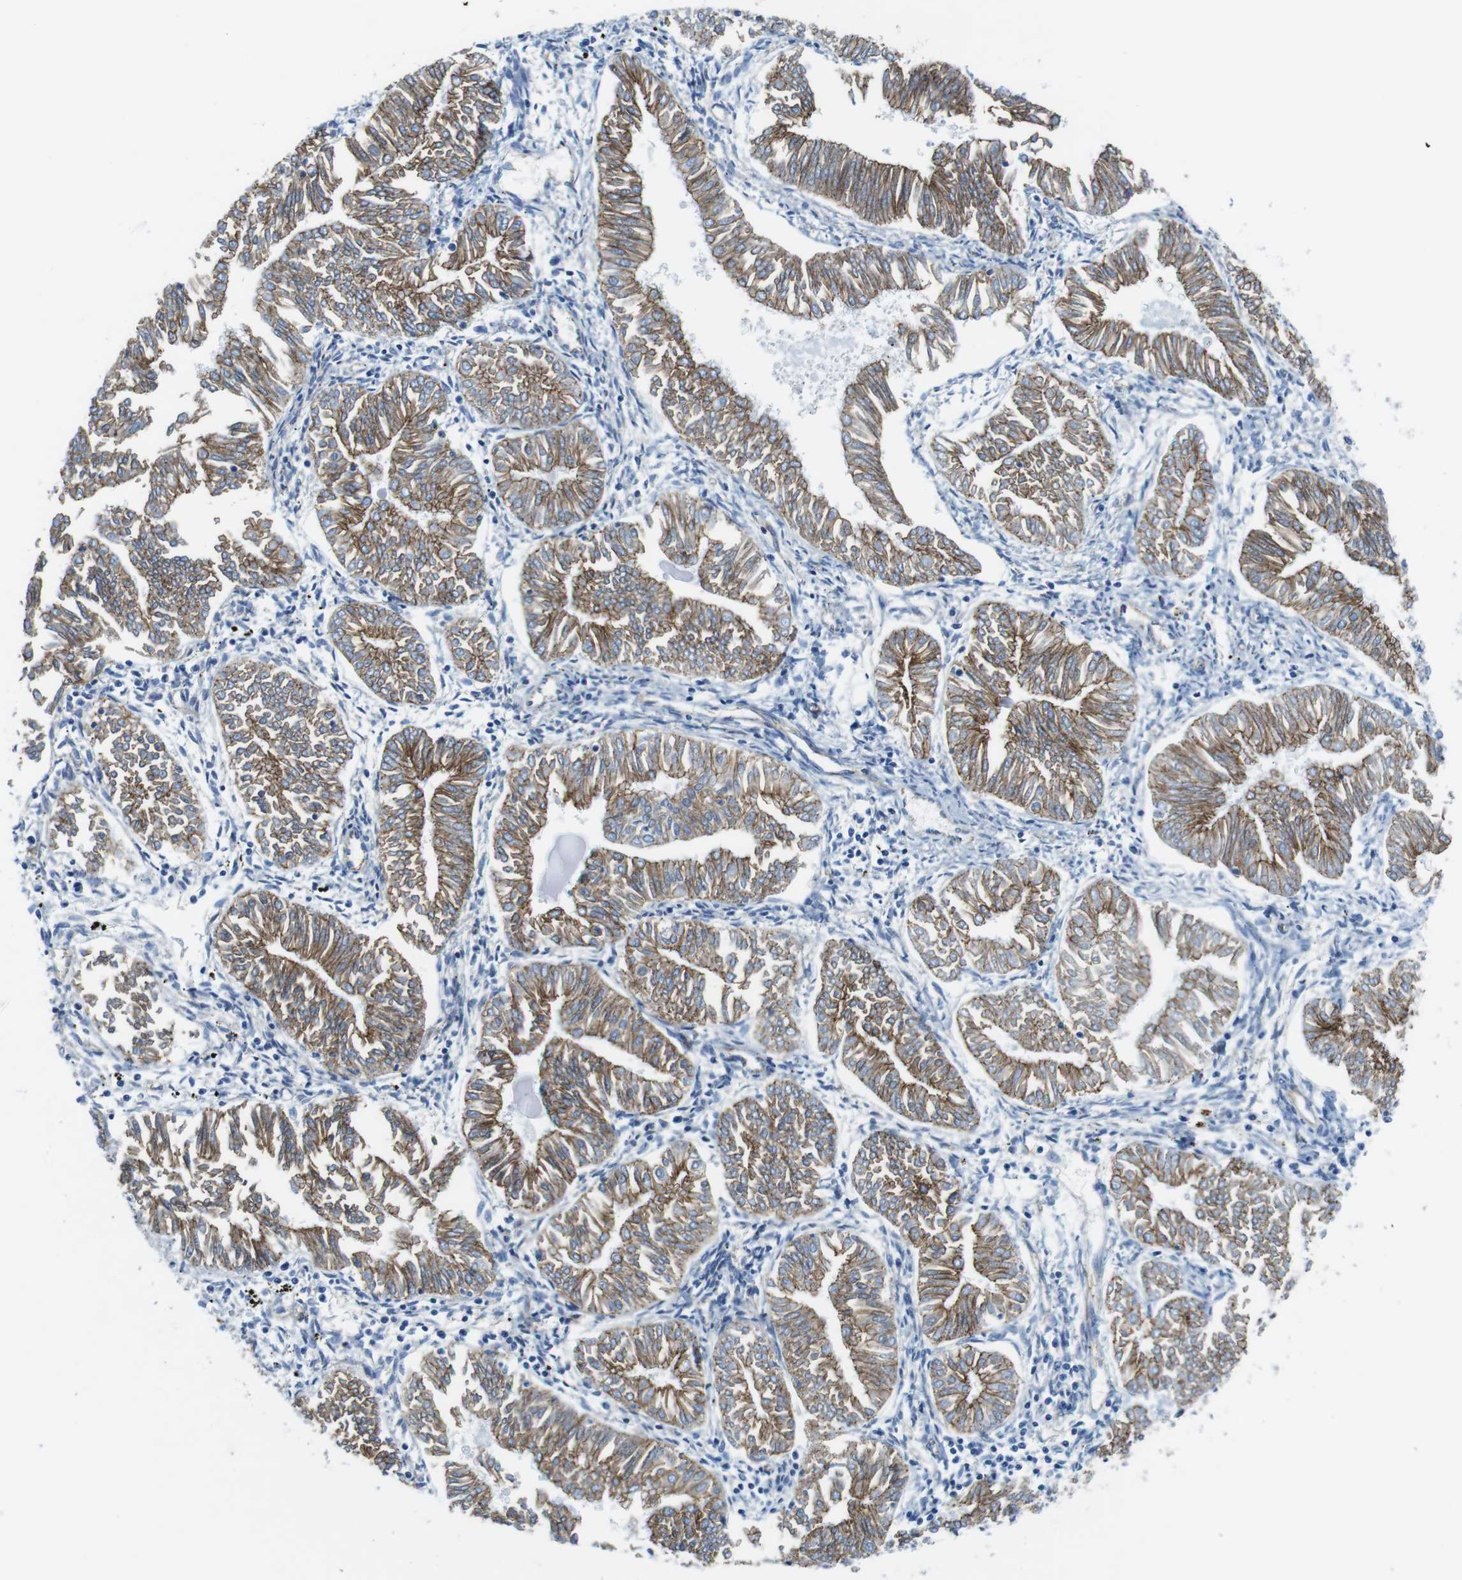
{"staining": {"intensity": "moderate", "quantity": ">75%", "location": "cytoplasmic/membranous"}, "tissue": "endometrial cancer", "cell_type": "Tumor cells", "image_type": "cancer", "snomed": [{"axis": "morphology", "description": "Adenocarcinoma, NOS"}, {"axis": "topography", "description": "Endometrium"}], "caption": "Endometrial cancer tissue demonstrates moderate cytoplasmic/membranous staining in about >75% of tumor cells", "gene": "SLC6A6", "patient": {"sex": "female", "age": 53}}